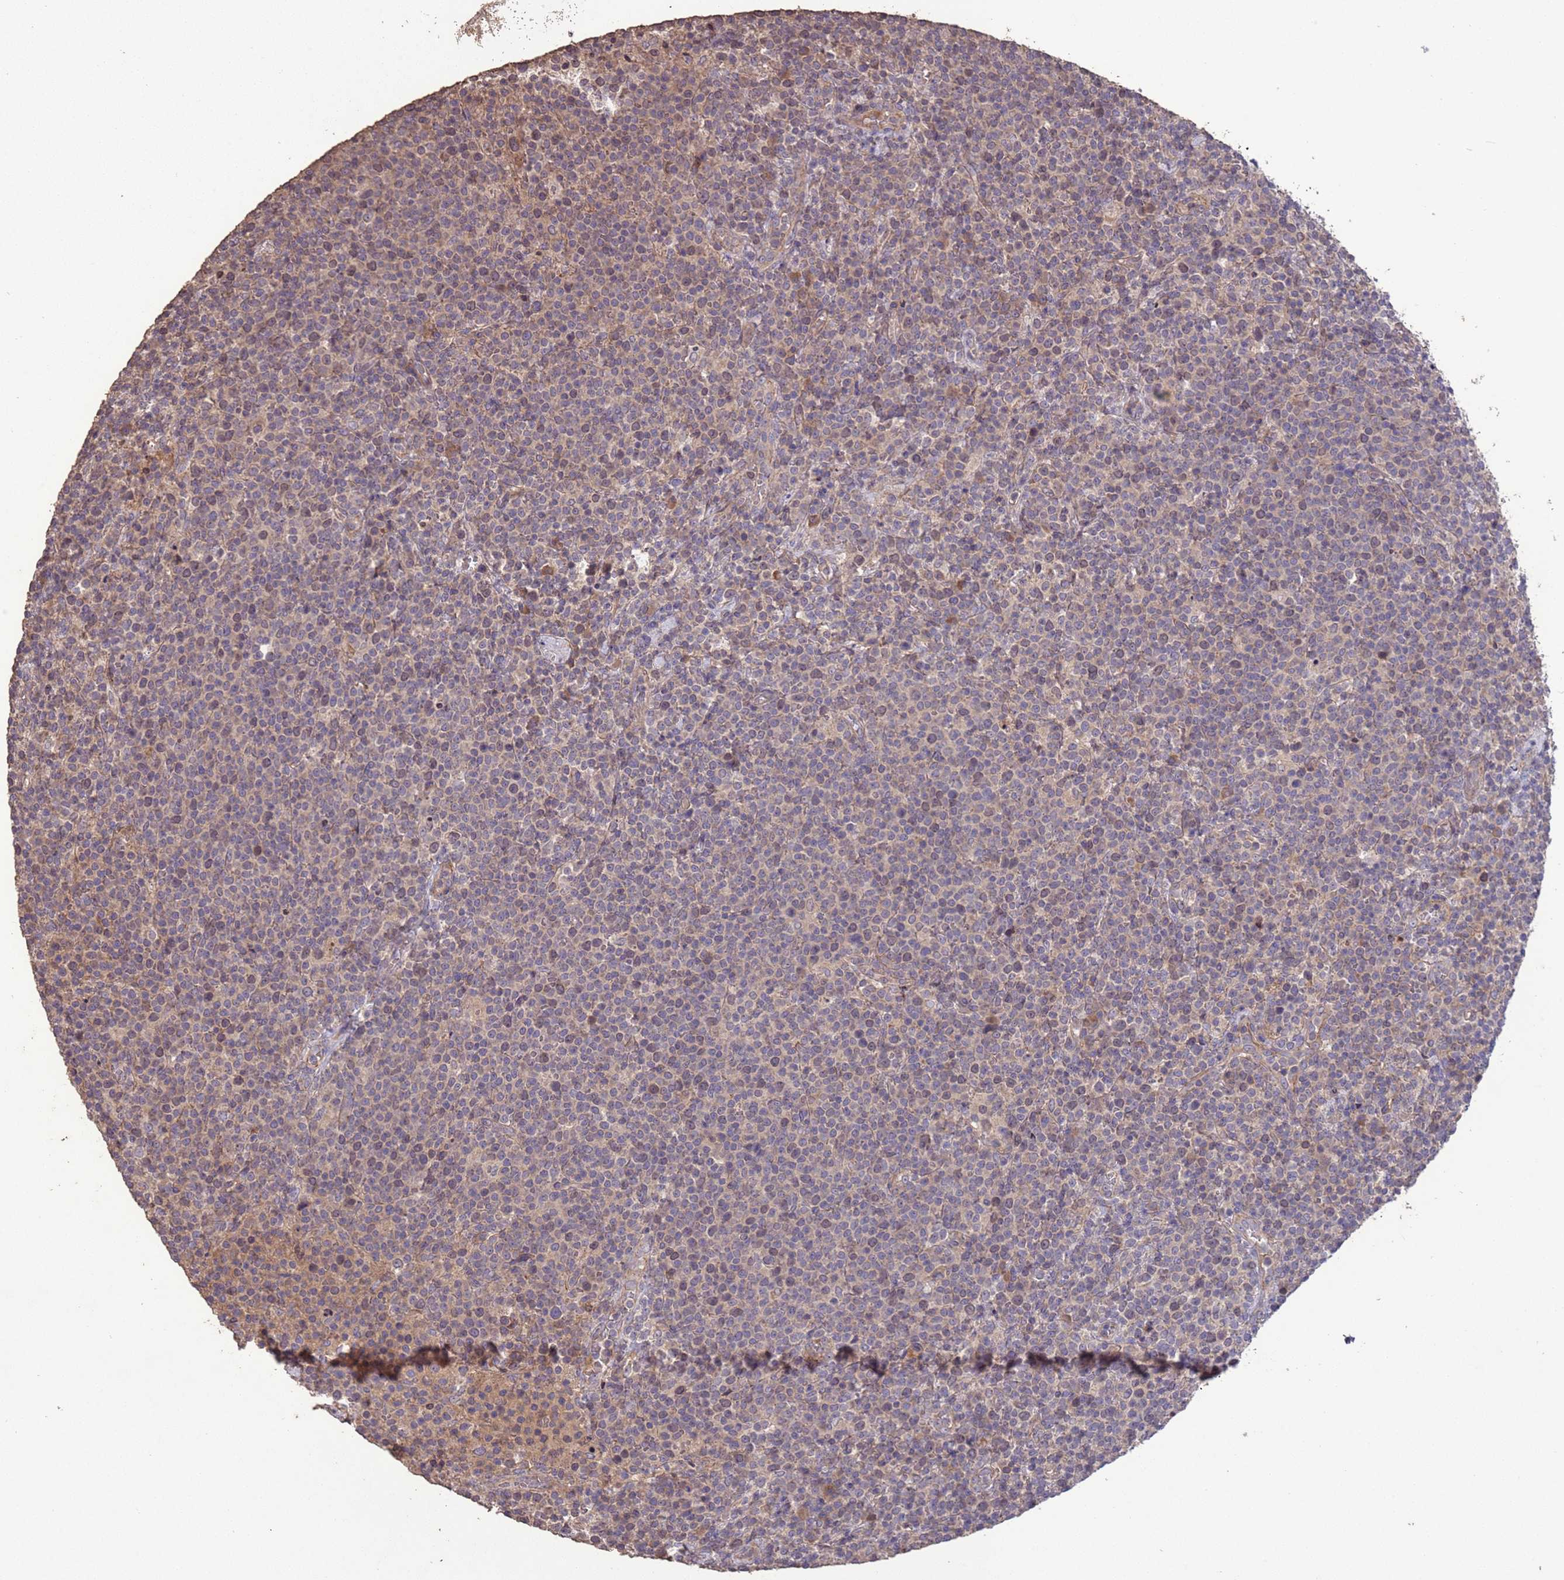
{"staining": {"intensity": "weak", "quantity": "<25%", "location": "cytoplasmic/membranous"}, "tissue": "lymphoma", "cell_type": "Tumor cells", "image_type": "cancer", "snomed": [{"axis": "morphology", "description": "Malignant lymphoma, non-Hodgkin's type, High grade"}, {"axis": "topography", "description": "Lymph node"}], "caption": "The image reveals no significant expression in tumor cells of lymphoma.", "gene": "SLC9B2", "patient": {"sex": "male", "age": 61}}